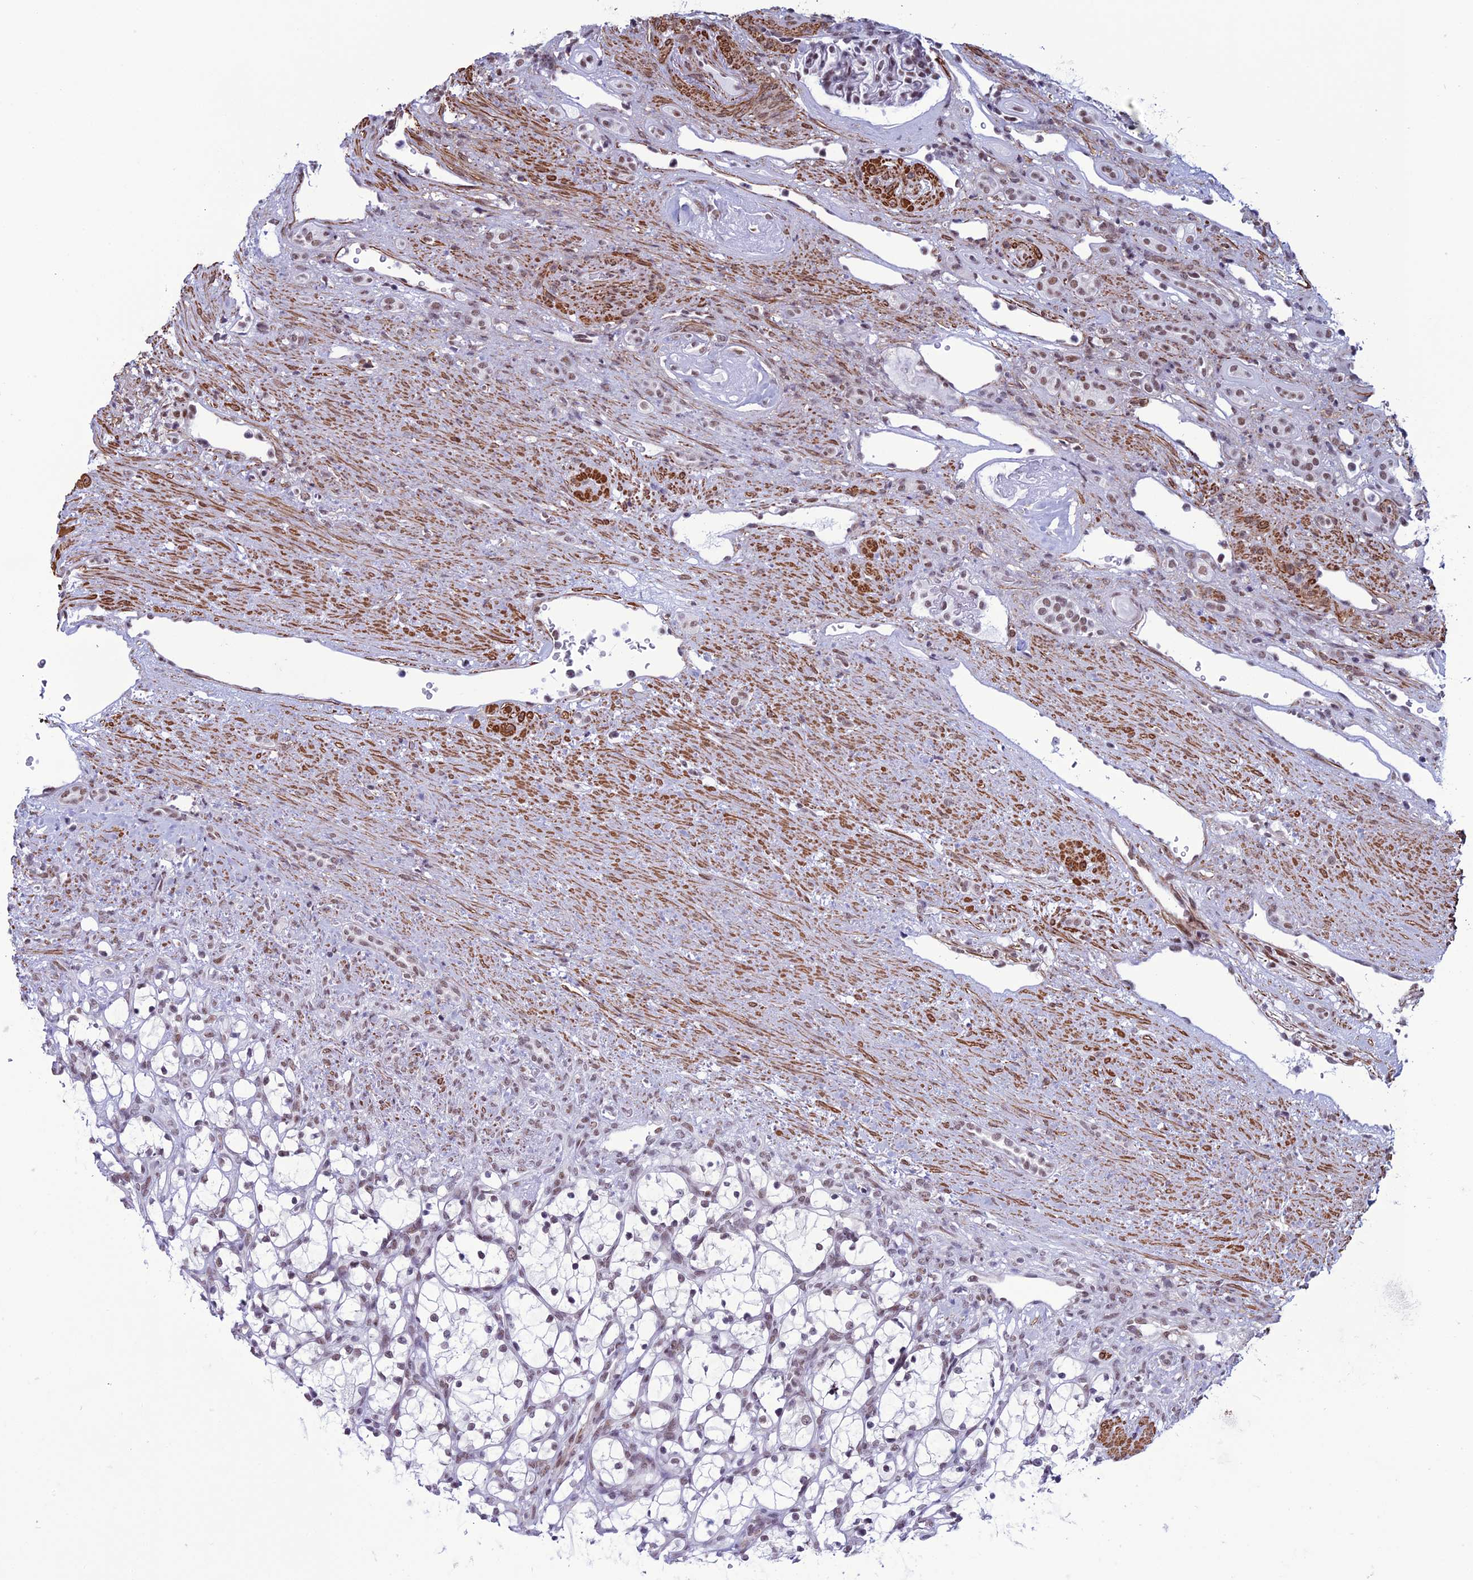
{"staining": {"intensity": "weak", "quantity": ">75%", "location": "nuclear"}, "tissue": "renal cancer", "cell_type": "Tumor cells", "image_type": "cancer", "snomed": [{"axis": "morphology", "description": "Adenocarcinoma, NOS"}, {"axis": "topography", "description": "Kidney"}], "caption": "There is low levels of weak nuclear staining in tumor cells of renal cancer, as demonstrated by immunohistochemical staining (brown color).", "gene": "U2AF1", "patient": {"sex": "female", "age": 69}}